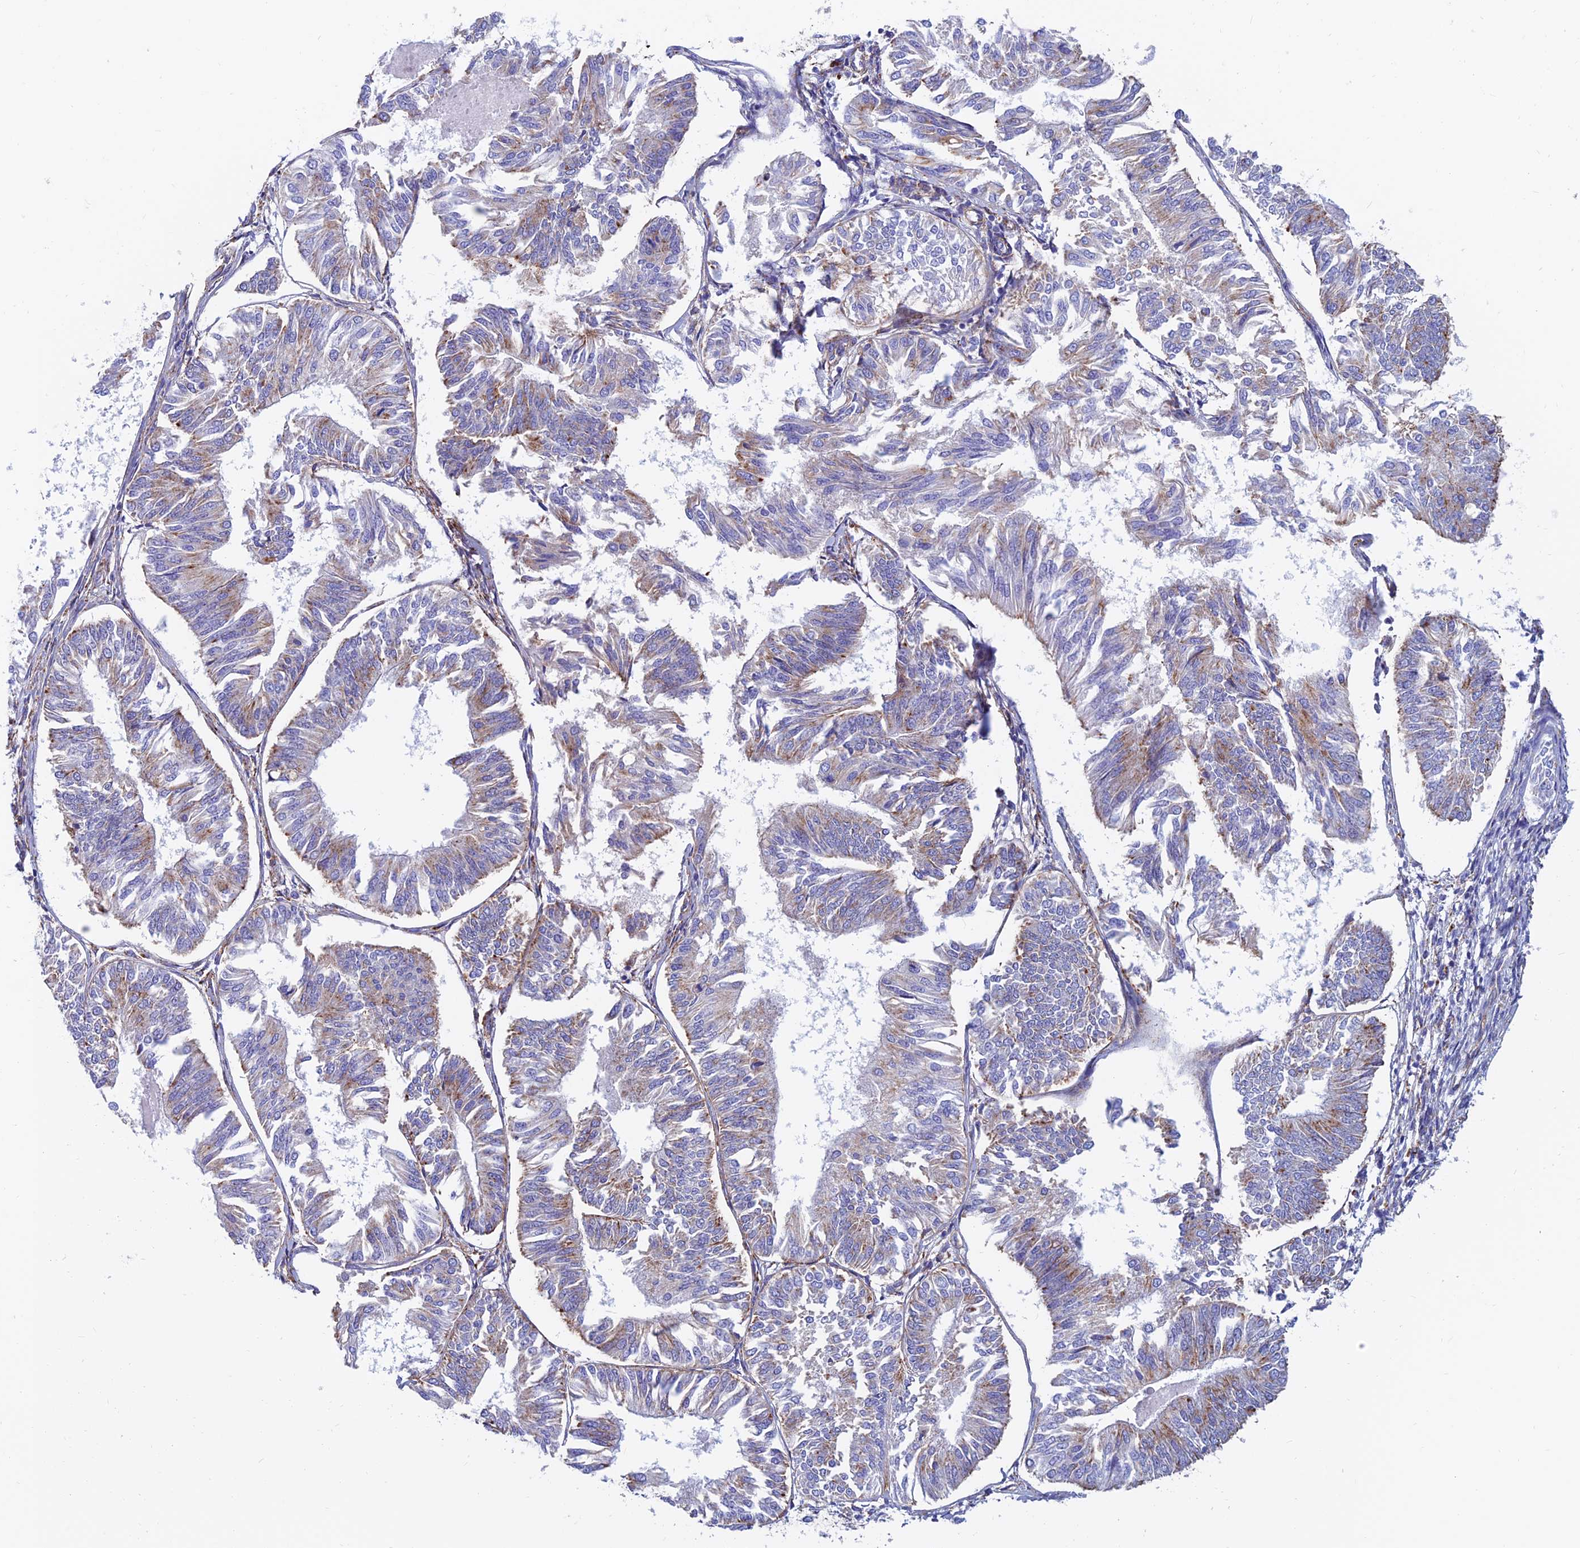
{"staining": {"intensity": "moderate", "quantity": "<25%", "location": "cytoplasmic/membranous"}, "tissue": "endometrial cancer", "cell_type": "Tumor cells", "image_type": "cancer", "snomed": [{"axis": "morphology", "description": "Adenocarcinoma, NOS"}, {"axis": "topography", "description": "Endometrium"}], "caption": "This is a micrograph of immunohistochemistry (IHC) staining of adenocarcinoma (endometrial), which shows moderate expression in the cytoplasmic/membranous of tumor cells.", "gene": "SPNS1", "patient": {"sex": "female", "age": 58}}